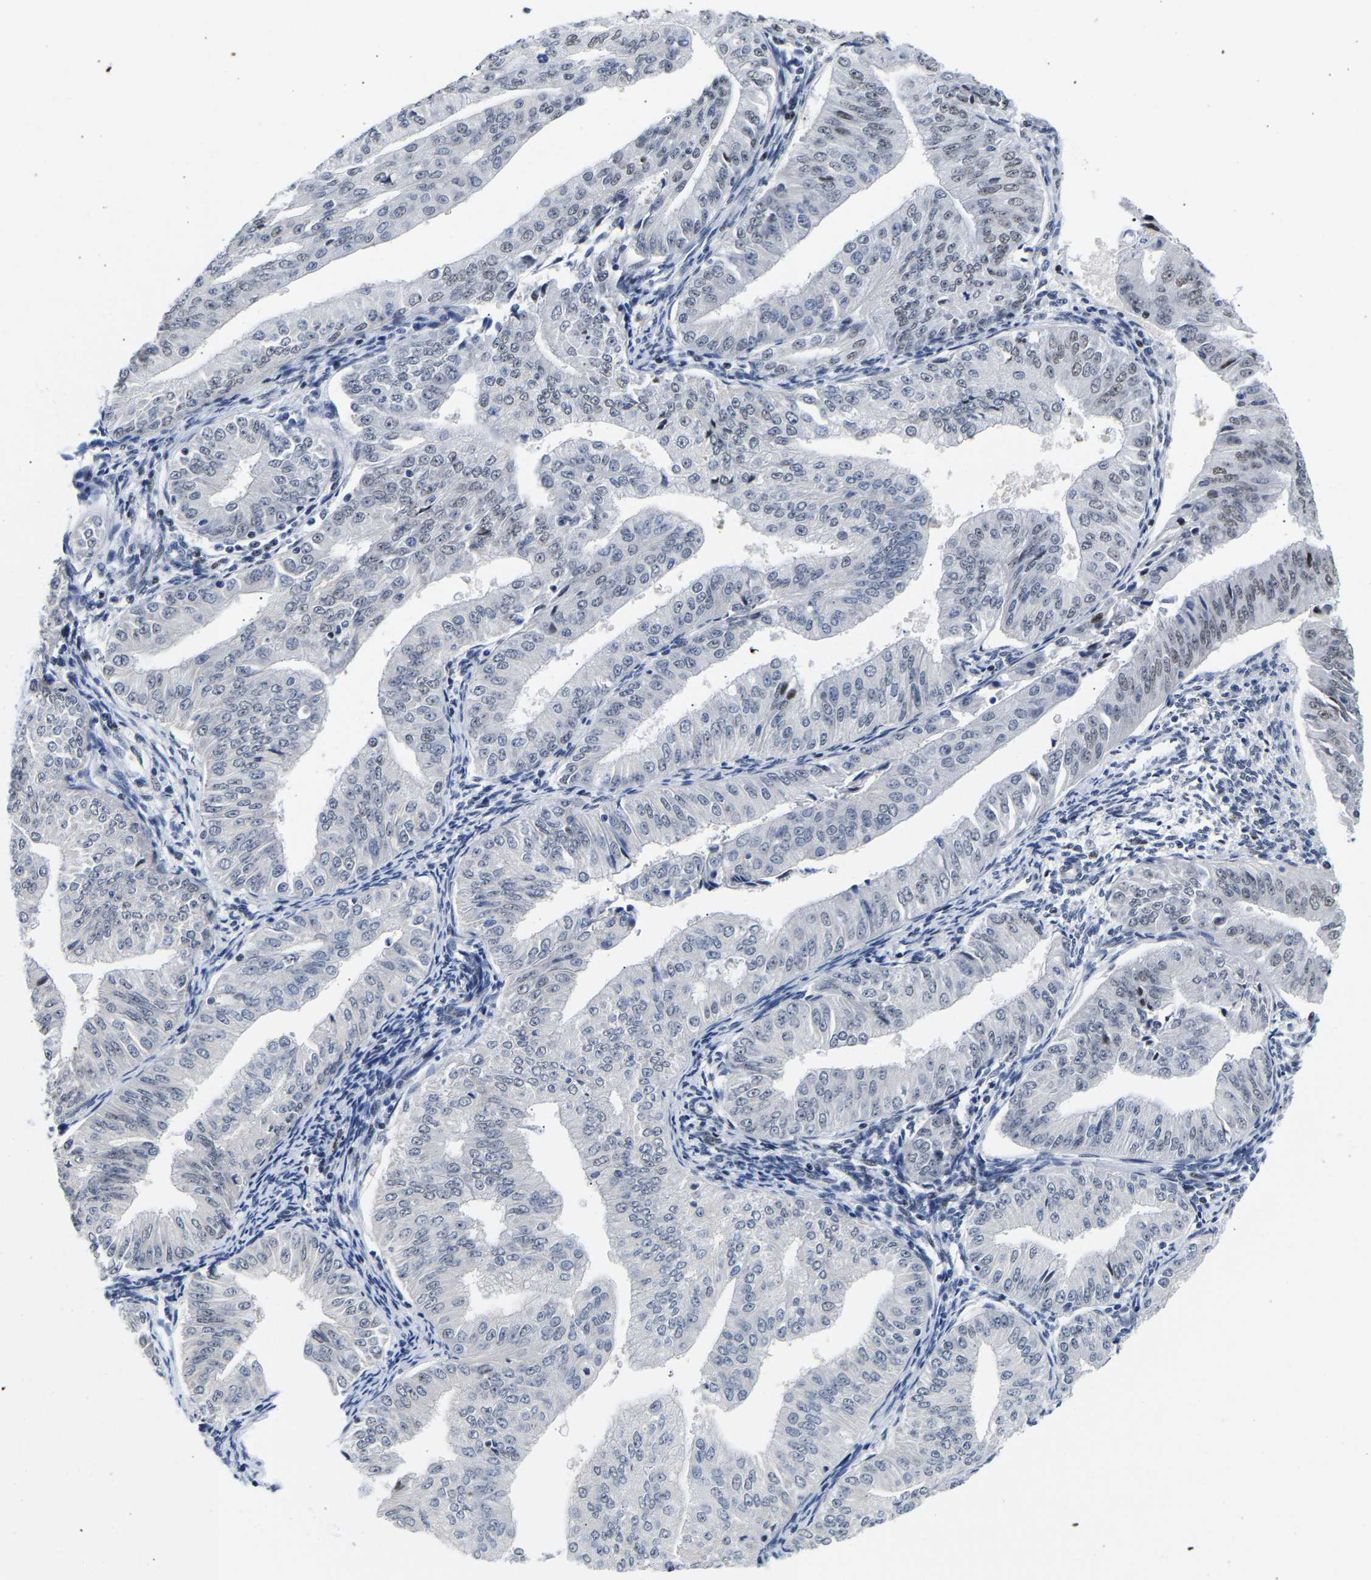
{"staining": {"intensity": "negative", "quantity": "none", "location": "none"}, "tissue": "endometrial cancer", "cell_type": "Tumor cells", "image_type": "cancer", "snomed": [{"axis": "morphology", "description": "Normal tissue, NOS"}, {"axis": "morphology", "description": "Adenocarcinoma, NOS"}, {"axis": "topography", "description": "Endometrium"}], "caption": "The histopathology image reveals no staining of tumor cells in endometrial adenocarcinoma. (DAB immunohistochemistry, high magnification).", "gene": "PTRHD1", "patient": {"sex": "female", "age": 53}}